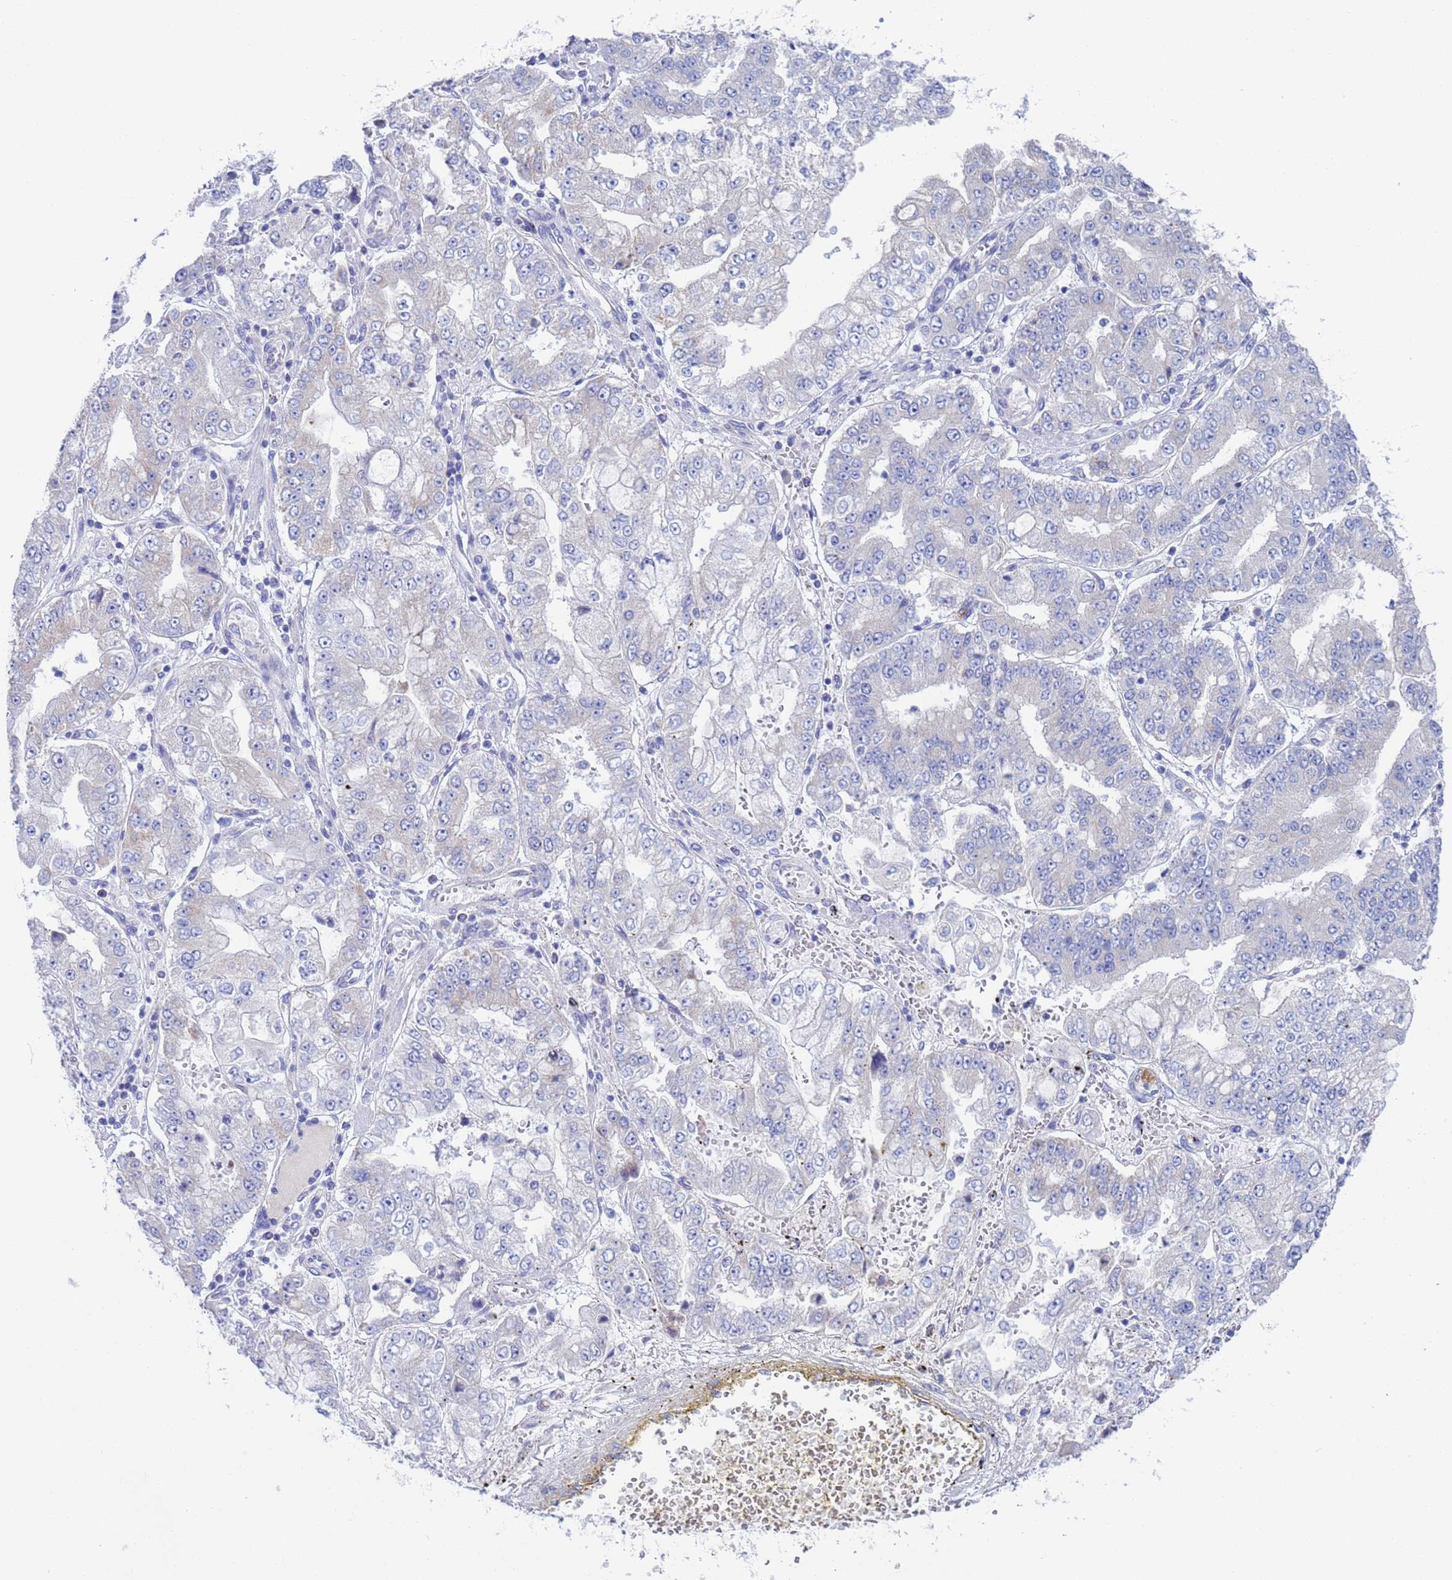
{"staining": {"intensity": "negative", "quantity": "none", "location": "none"}, "tissue": "stomach cancer", "cell_type": "Tumor cells", "image_type": "cancer", "snomed": [{"axis": "morphology", "description": "Adenocarcinoma, NOS"}, {"axis": "topography", "description": "Stomach"}], "caption": "Photomicrograph shows no protein positivity in tumor cells of adenocarcinoma (stomach) tissue.", "gene": "PET117", "patient": {"sex": "male", "age": 76}}